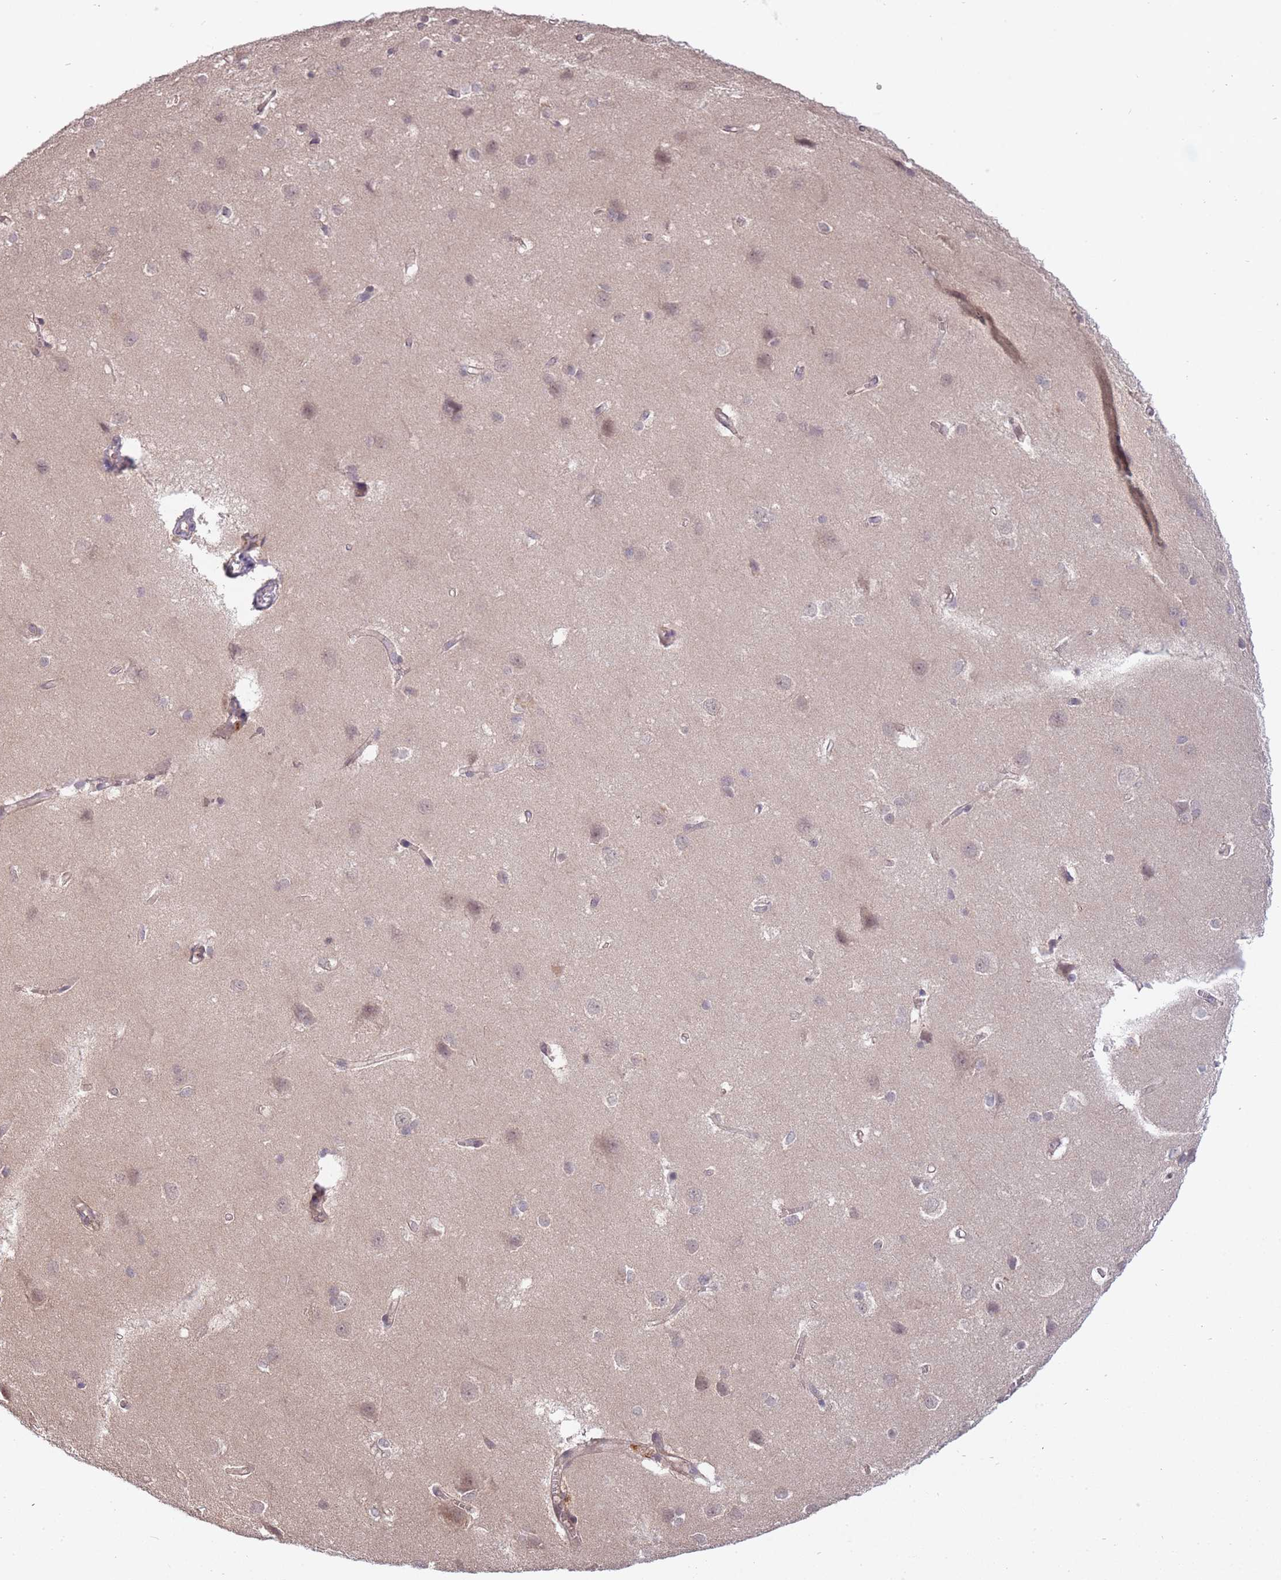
{"staining": {"intensity": "negative", "quantity": "none", "location": "none"}, "tissue": "cerebral cortex", "cell_type": "Endothelial cells", "image_type": "normal", "snomed": [{"axis": "morphology", "description": "Normal tissue, NOS"}, {"axis": "topography", "description": "Cerebral cortex"}], "caption": "Immunohistochemistry photomicrograph of benign human cerebral cortex stained for a protein (brown), which demonstrates no positivity in endothelial cells.", "gene": "SMC6", "patient": {"sex": "male", "age": 37}}